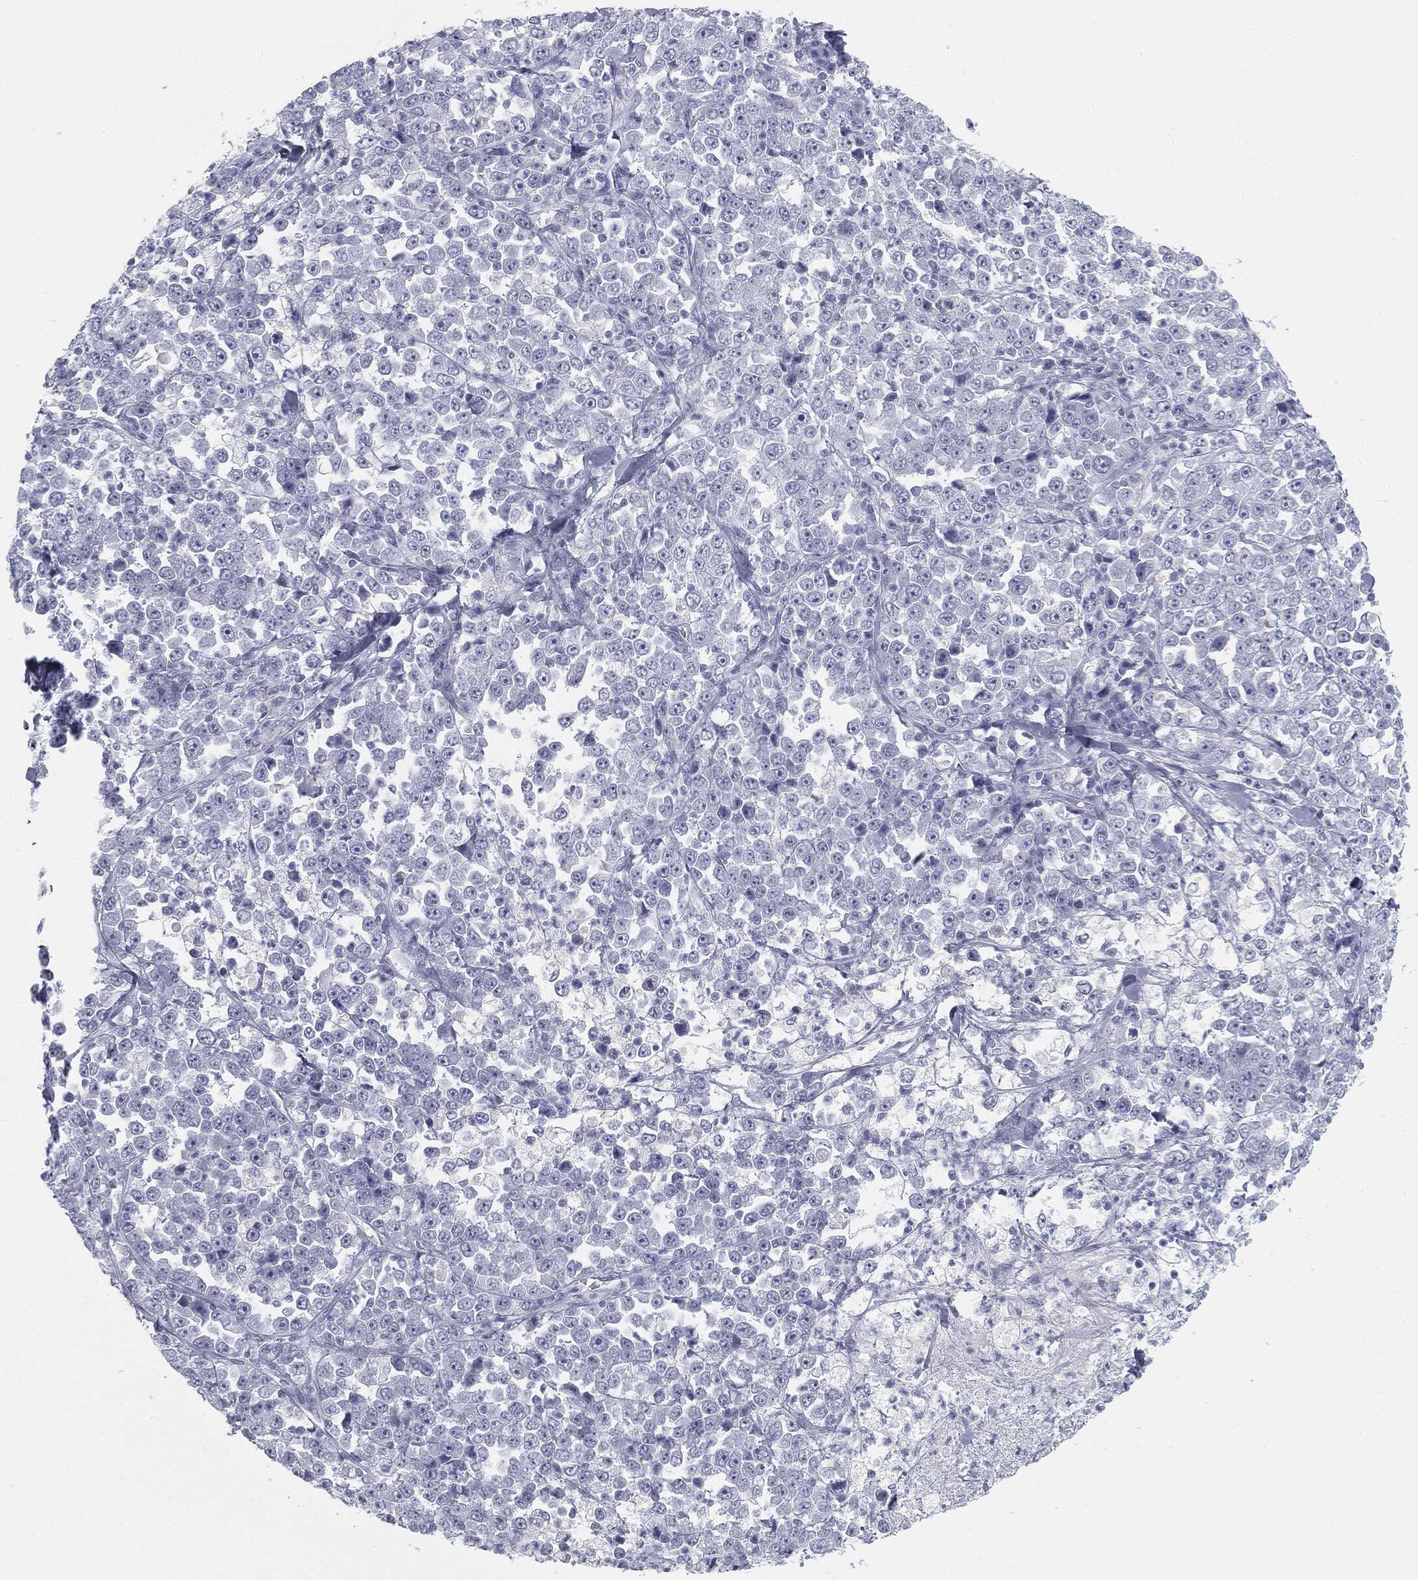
{"staining": {"intensity": "negative", "quantity": "none", "location": "none"}, "tissue": "stomach cancer", "cell_type": "Tumor cells", "image_type": "cancer", "snomed": [{"axis": "morphology", "description": "Normal tissue, NOS"}, {"axis": "morphology", "description": "Adenocarcinoma, NOS"}, {"axis": "topography", "description": "Stomach, upper"}, {"axis": "topography", "description": "Stomach"}], "caption": "Immunohistochemistry image of neoplastic tissue: human stomach cancer (adenocarcinoma) stained with DAB (3,3'-diaminobenzidine) reveals no significant protein positivity in tumor cells.", "gene": "TPO", "patient": {"sex": "male", "age": 59}}